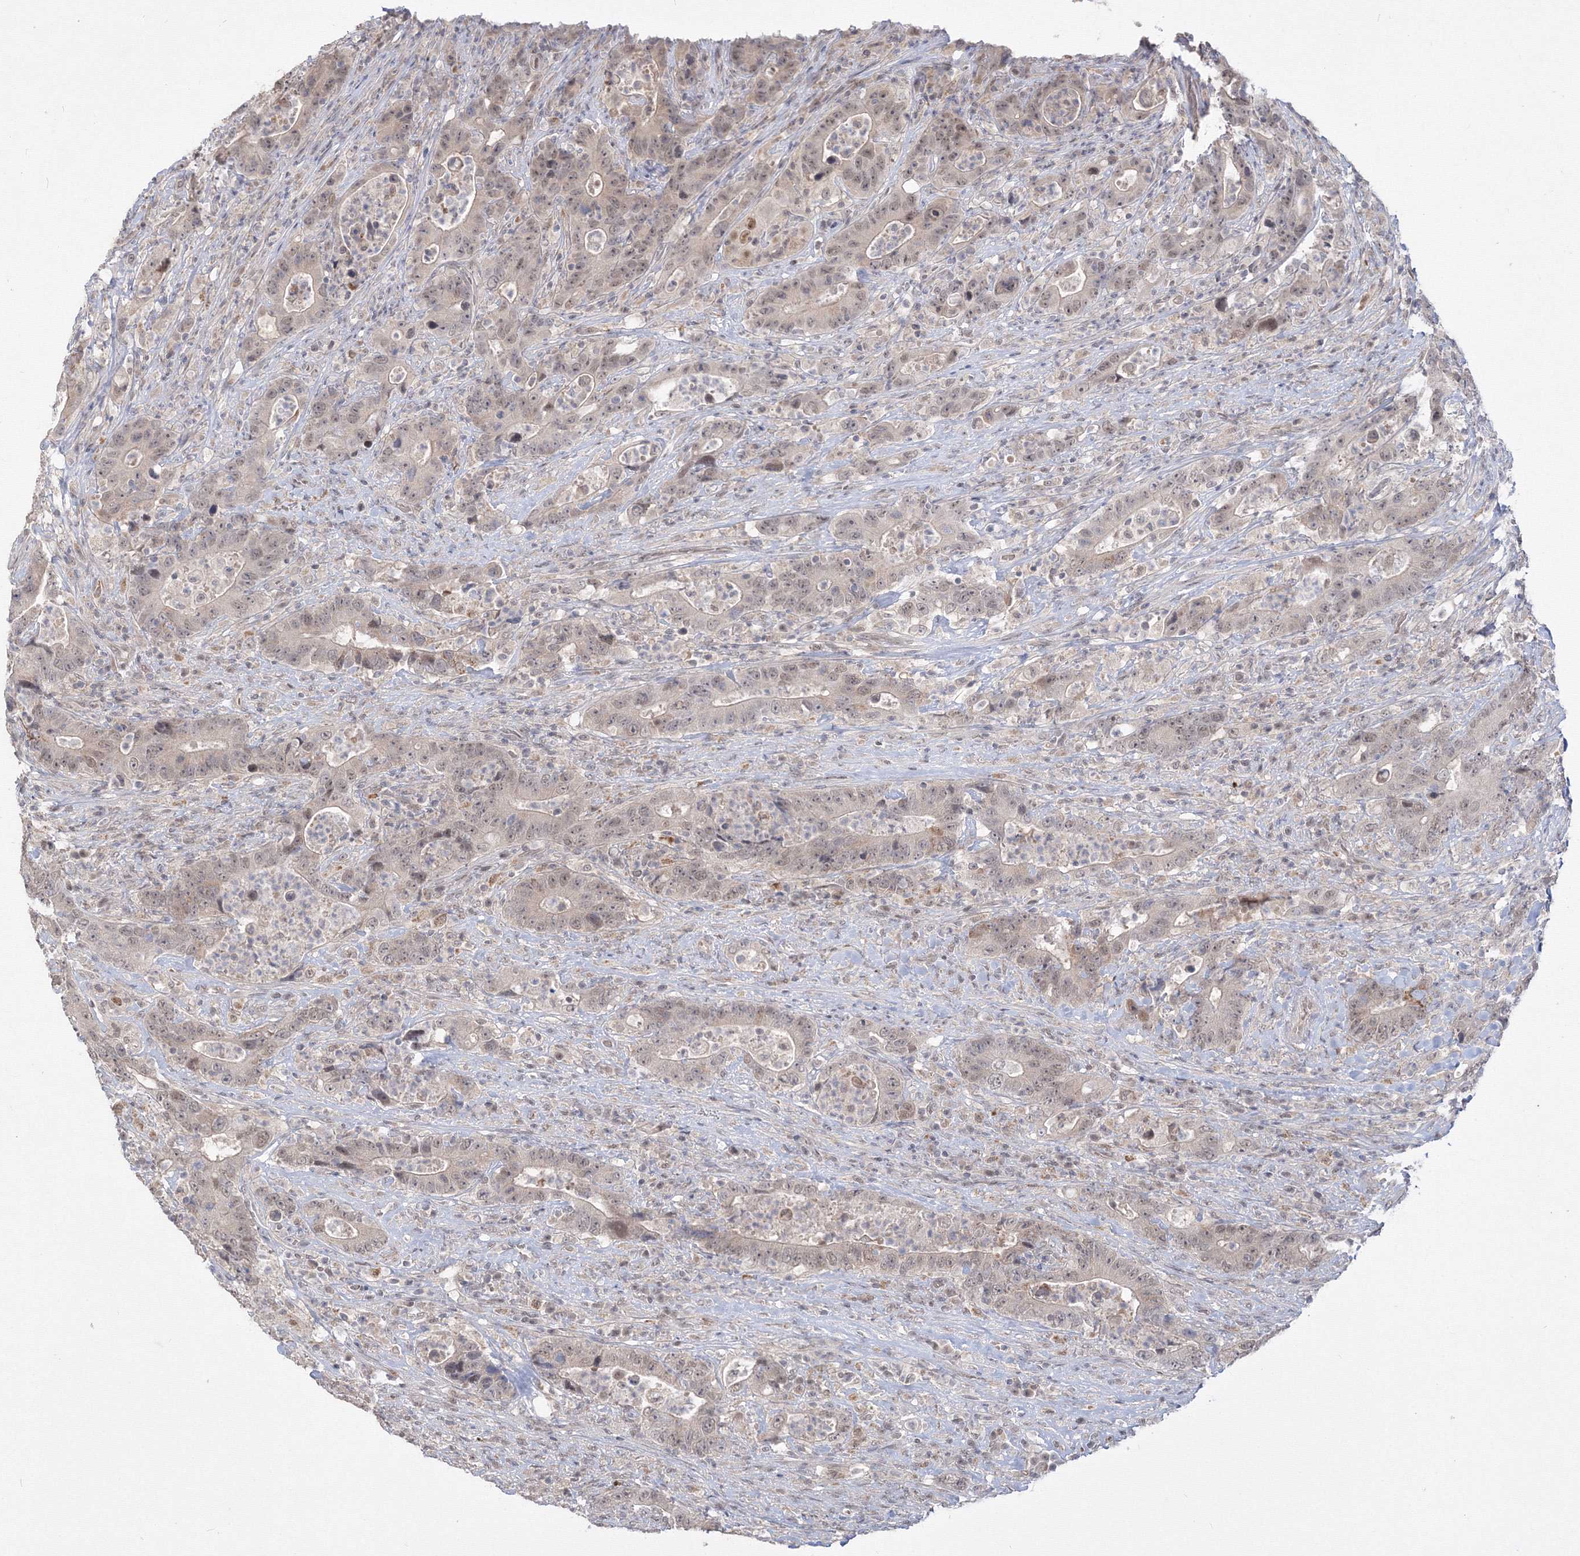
{"staining": {"intensity": "weak", "quantity": "25%-75%", "location": "nuclear"}, "tissue": "colorectal cancer", "cell_type": "Tumor cells", "image_type": "cancer", "snomed": [{"axis": "morphology", "description": "Adenocarcinoma, NOS"}, {"axis": "topography", "description": "Colon"}], "caption": "Adenocarcinoma (colorectal) stained for a protein (brown) exhibits weak nuclear positive positivity in about 25%-75% of tumor cells.", "gene": "COPS4", "patient": {"sex": "female", "age": 75}}